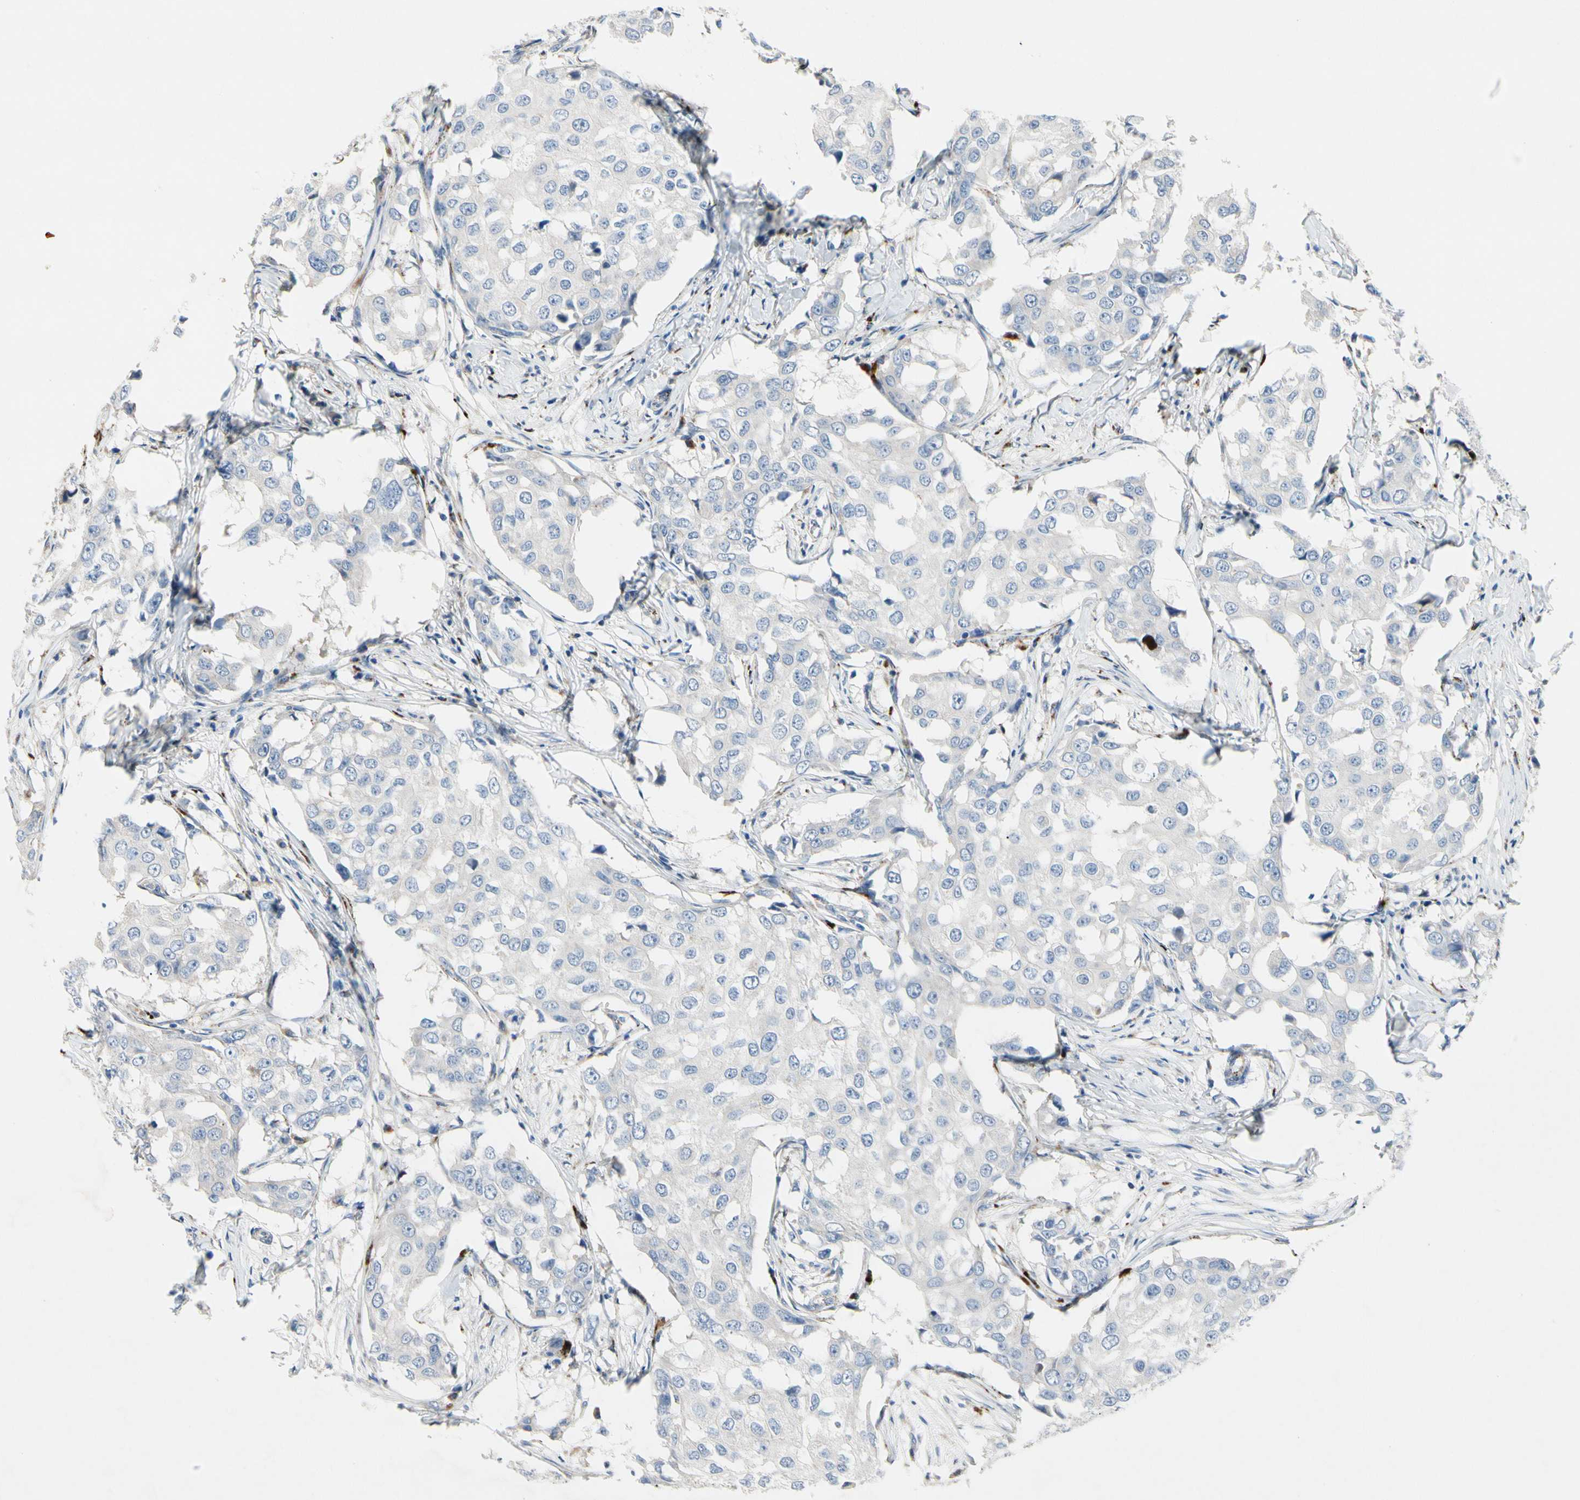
{"staining": {"intensity": "negative", "quantity": "none", "location": "none"}, "tissue": "breast cancer", "cell_type": "Tumor cells", "image_type": "cancer", "snomed": [{"axis": "morphology", "description": "Duct carcinoma"}, {"axis": "topography", "description": "Breast"}], "caption": "Immunohistochemistry of breast infiltrating ductal carcinoma demonstrates no staining in tumor cells.", "gene": "RETSAT", "patient": {"sex": "female", "age": 27}}